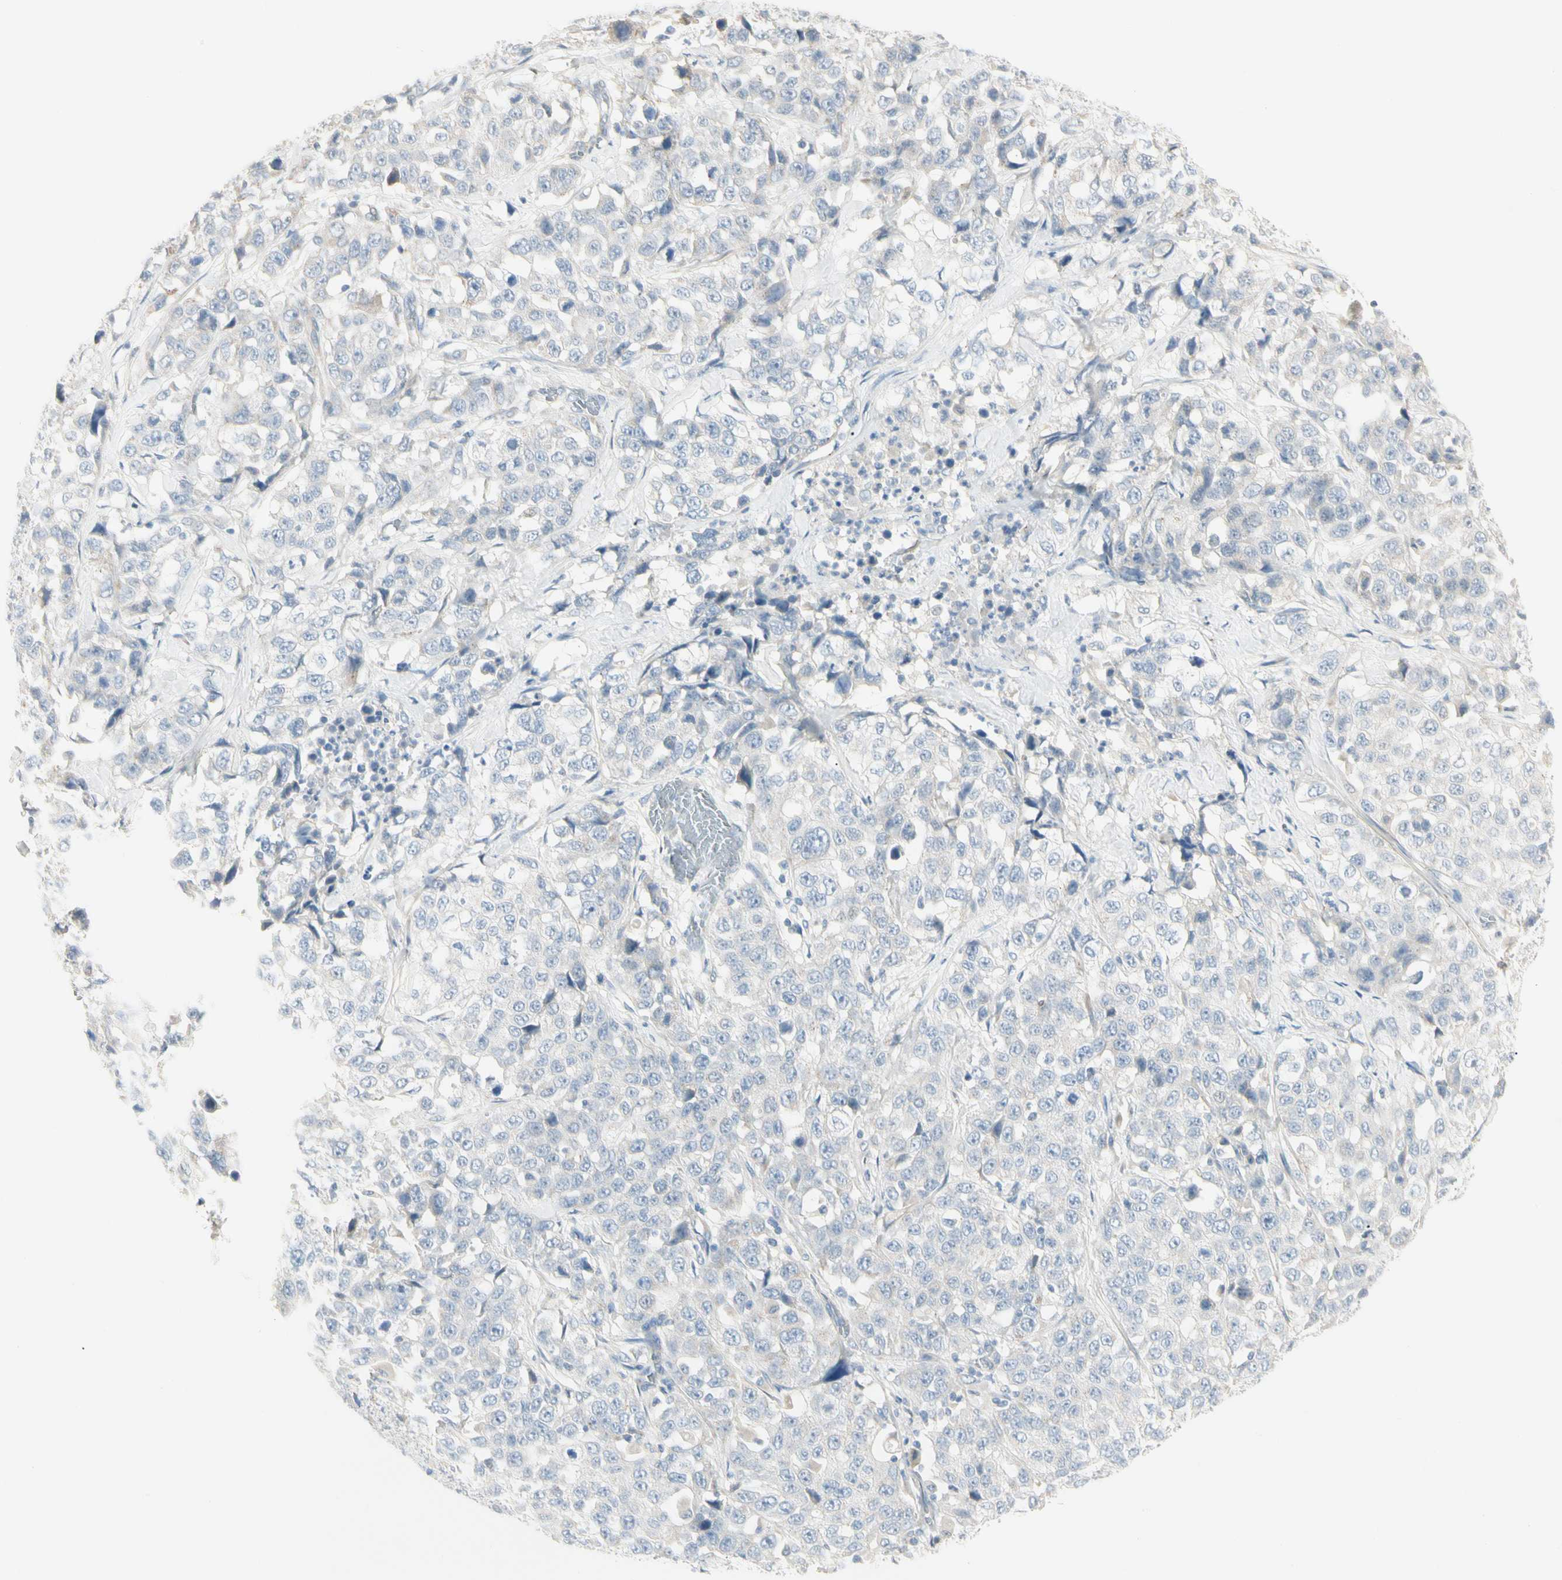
{"staining": {"intensity": "negative", "quantity": "none", "location": "none"}, "tissue": "stomach cancer", "cell_type": "Tumor cells", "image_type": "cancer", "snomed": [{"axis": "morphology", "description": "Normal tissue, NOS"}, {"axis": "morphology", "description": "Adenocarcinoma, NOS"}, {"axis": "topography", "description": "Stomach"}], "caption": "Stomach cancer was stained to show a protein in brown. There is no significant positivity in tumor cells. (DAB (3,3'-diaminobenzidine) immunohistochemistry visualized using brightfield microscopy, high magnification).", "gene": "ALDH18A1", "patient": {"sex": "male", "age": 48}}